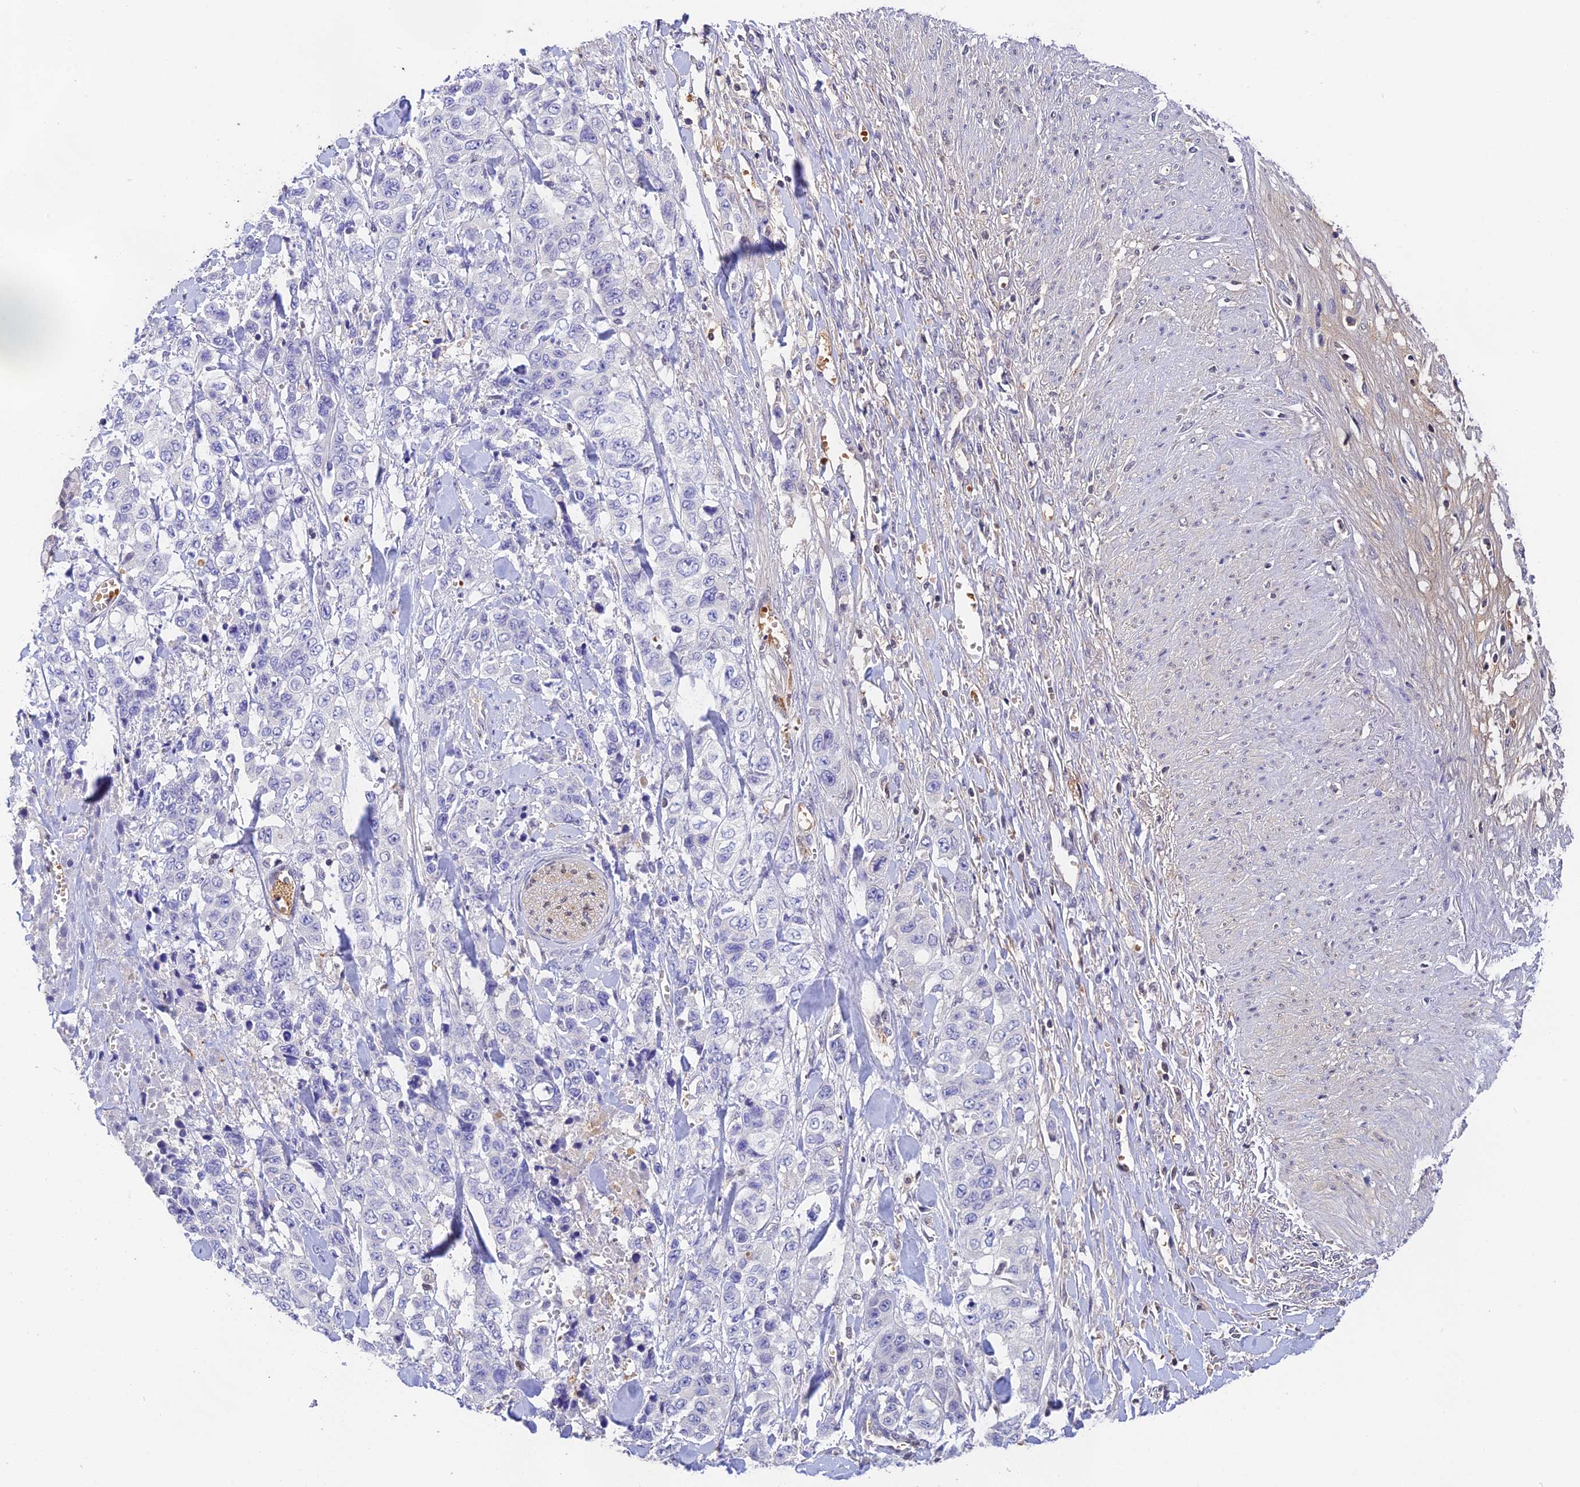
{"staining": {"intensity": "negative", "quantity": "none", "location": "none"}, "tissue": "stomach cancer", "cell_type": "Tumor cells", "image_type": "cancer", "snomed": [{"axis": "morphology", "description": "Adenocarcinoma, NOS"}, {"axis": "topography", "description": "Stomach, upper"}], "caption": "Immunohistochemistry of stomach cancer (adenocarcinoma) demonstrates no positivity in tumor cells. The staining is performed using DAB (3,3'-diaminobenzidine) brown chromogen with nuclei counter-stained in using hematoxylin.", "gene": "HDHD2", "patient": {"sex": "male", "age": 62}}